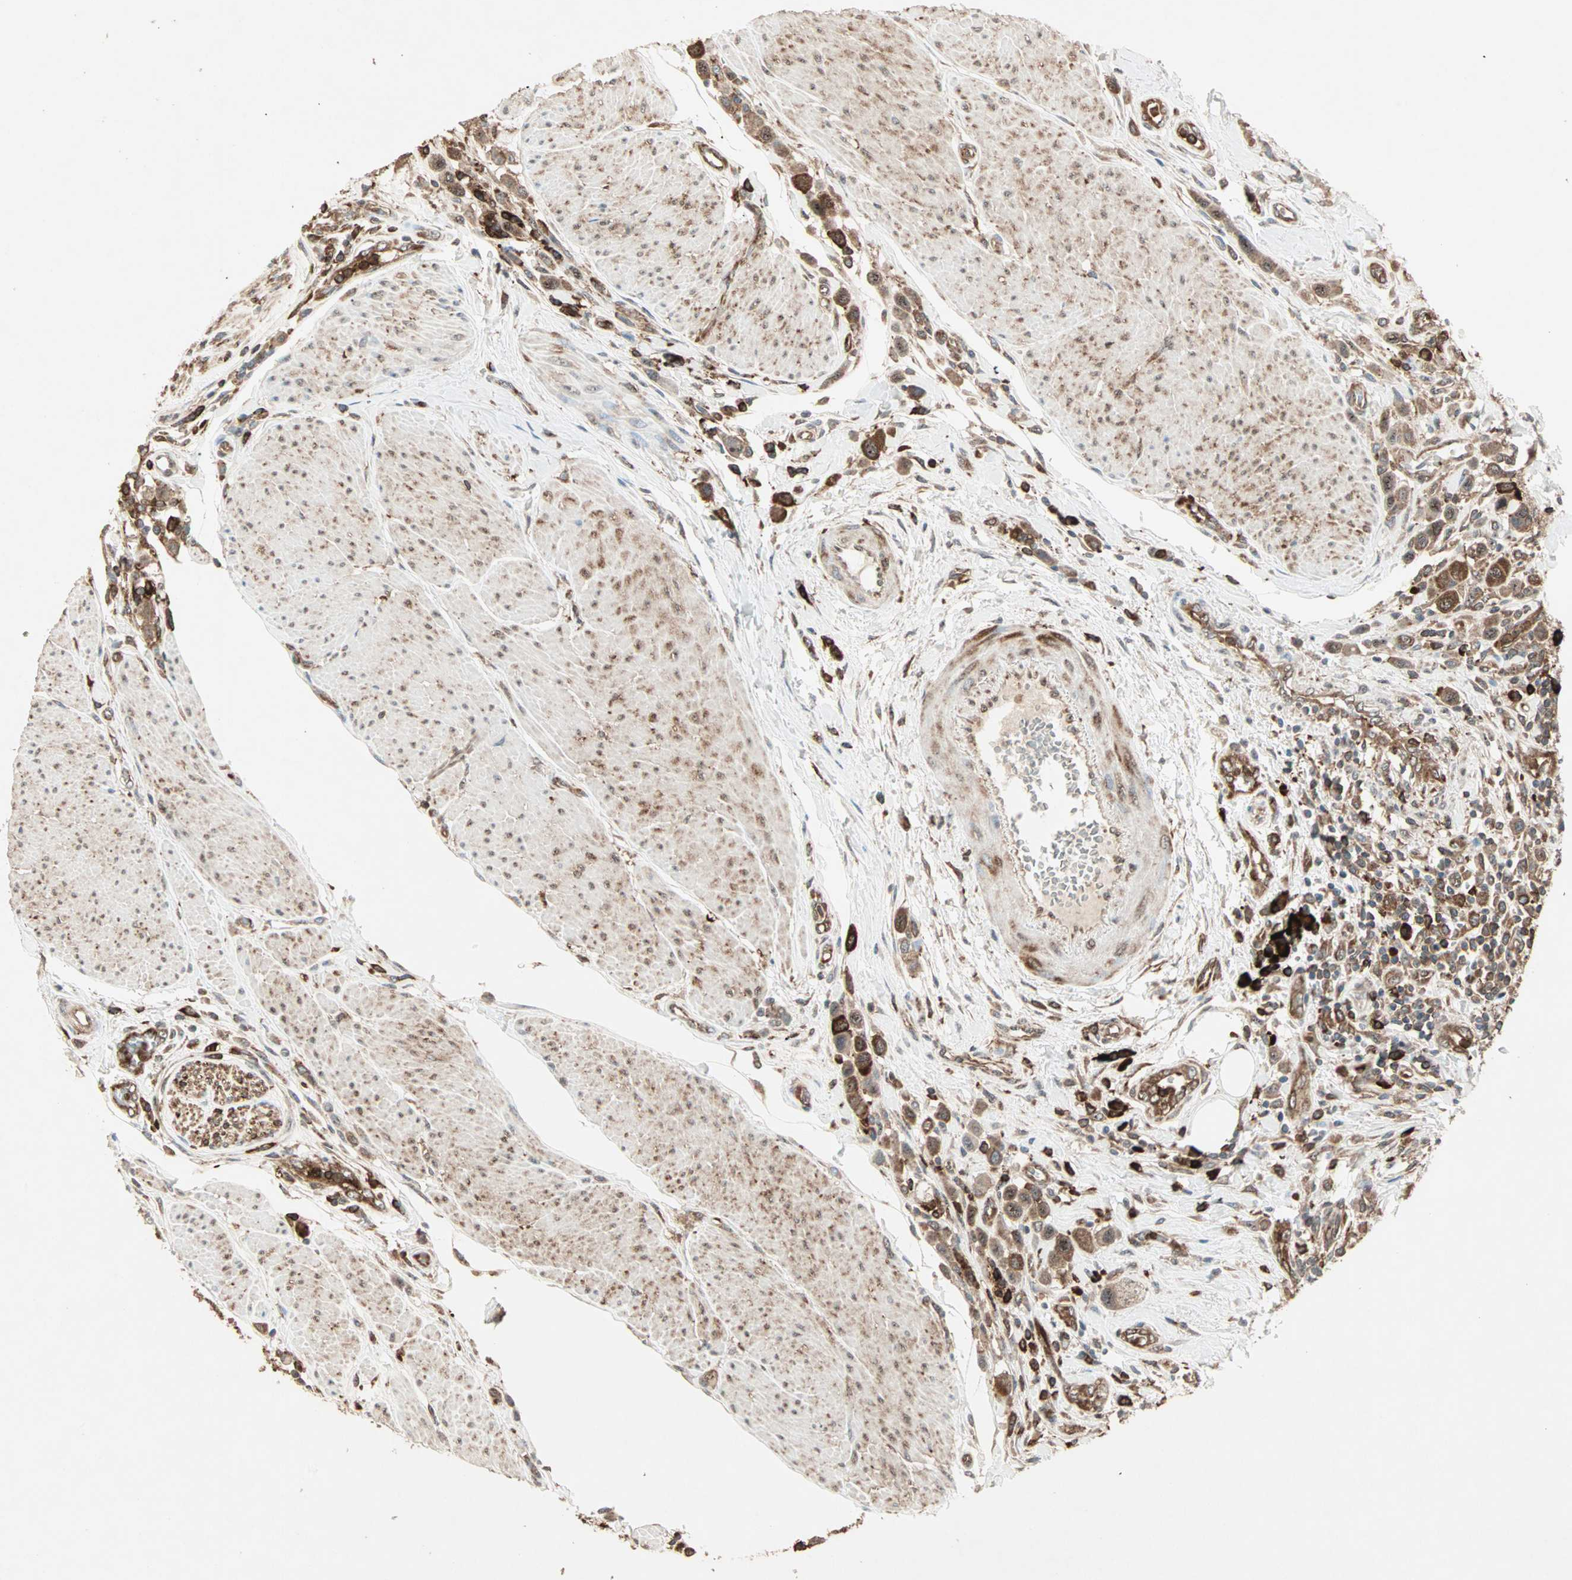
{"staining": {"intensity": "strong", "quantity": ">75%", "location": "cytoplasmic/membranous,nuclear"}, "tissue": "urothelial cancer", "cell_type": "Tumor cells", "image_type": "cancer", "snomed": [{"axis": "morphology", "description": "Urothelial carcinoma, High grade"}, {"axis": "topography", "description": "Urinary bladder"}], "caption": "The immunohistochemical stain highlights strong cytoplasmic/membranous and nuclear positivity in tumor cells of urothelial carcinoma (high-grade) tissue.", "gene": "MMP3", "patient": {"sex": "male", "age": 50}}